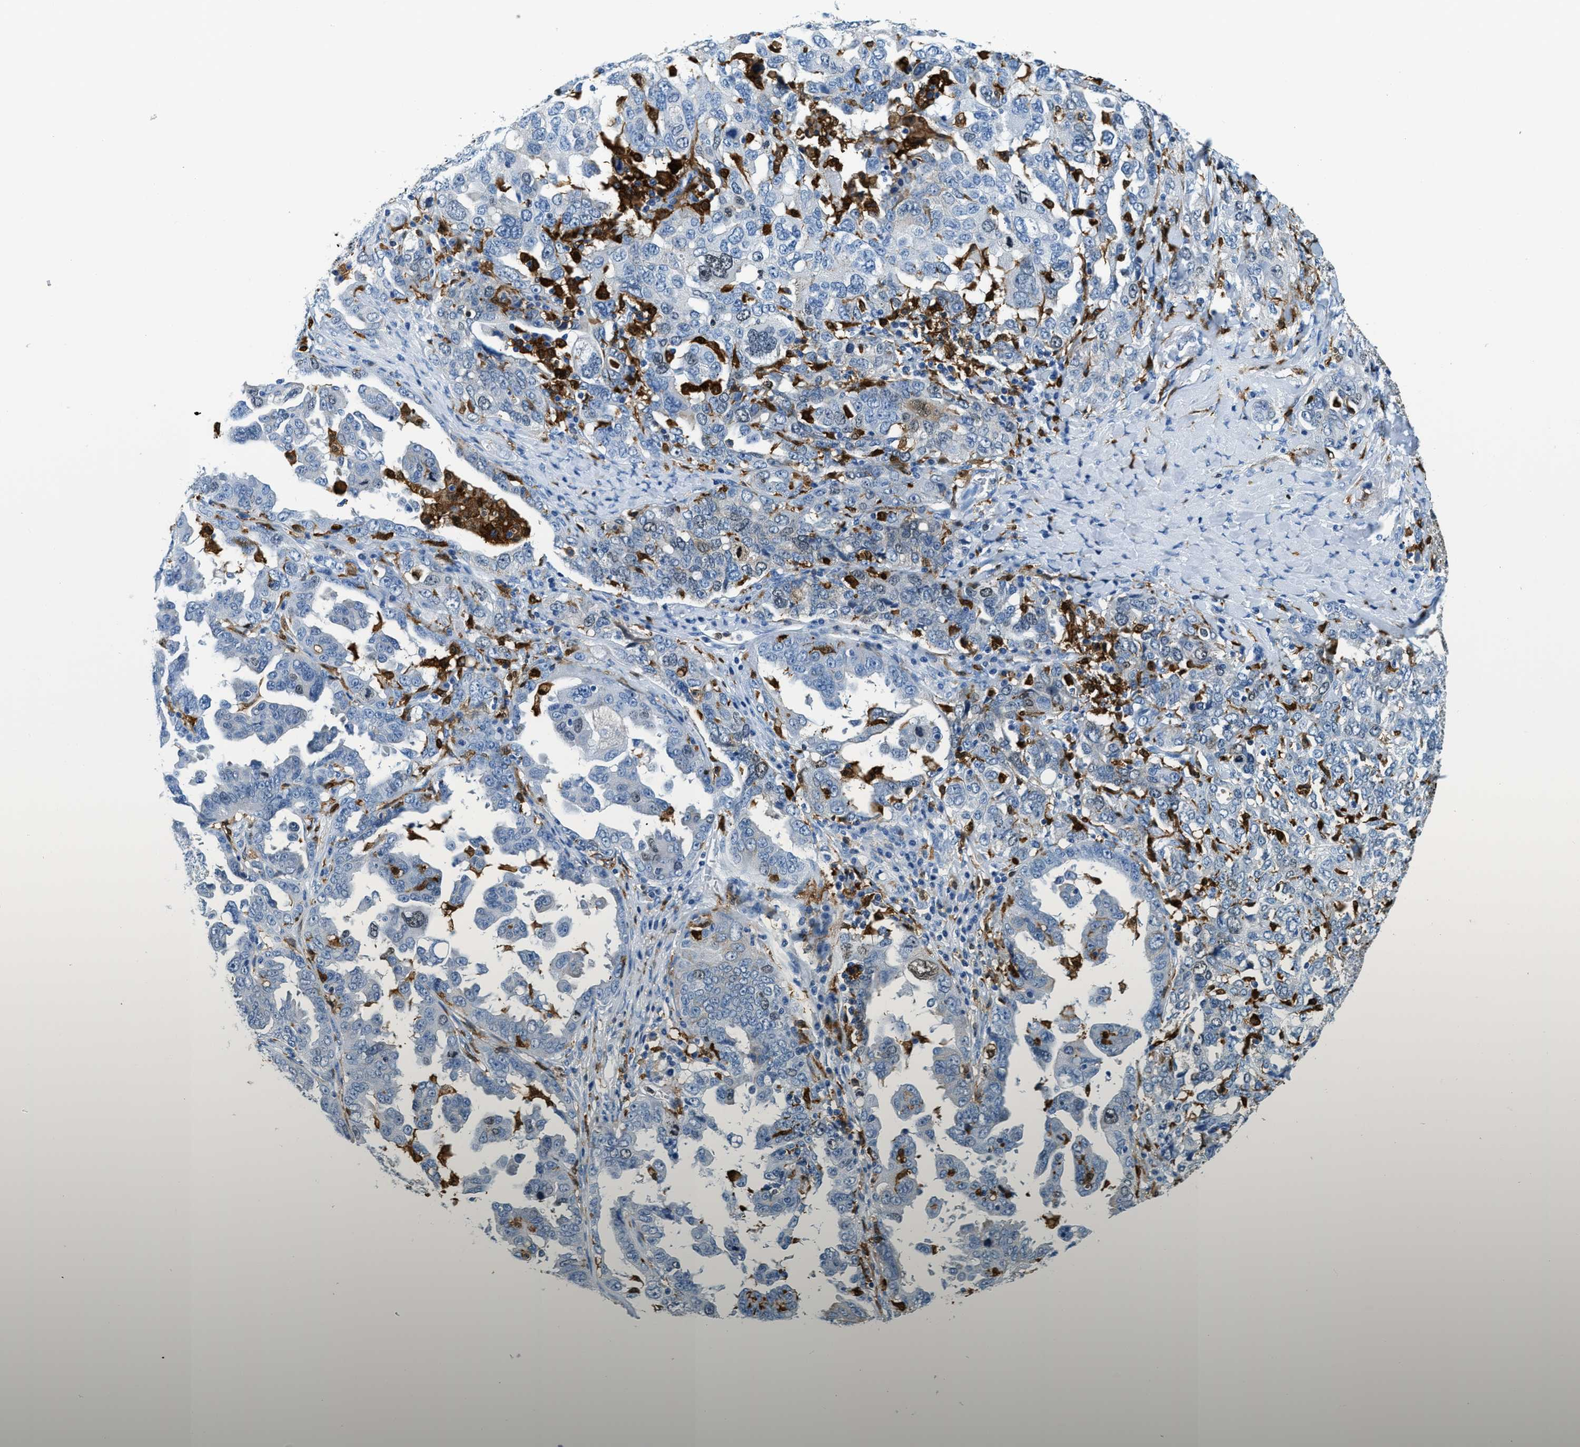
{"staining": {"intensity": "moderate", "quantity": "<25%", "location": "cytoplasmic/membranous,nuclear"}, "tissue": "ovarian cancer", "cell_type": "Tumor cells", "image_type": "cancer", "snomed": [{"axis": "morphology", "description": "Carcinoma, endometroid"}, {"axis": "topography", "description": "Ovary"}], "caption": "There is low levels of moderate cytoplasmic/membranous and nuclear expression in tumor cells of endometroid carcinoma (ovarian), as demonstrated by immunohistochemical staining (brown color).", "gene": "CAPG", "patient": {"sex": "female", "age": 62}}